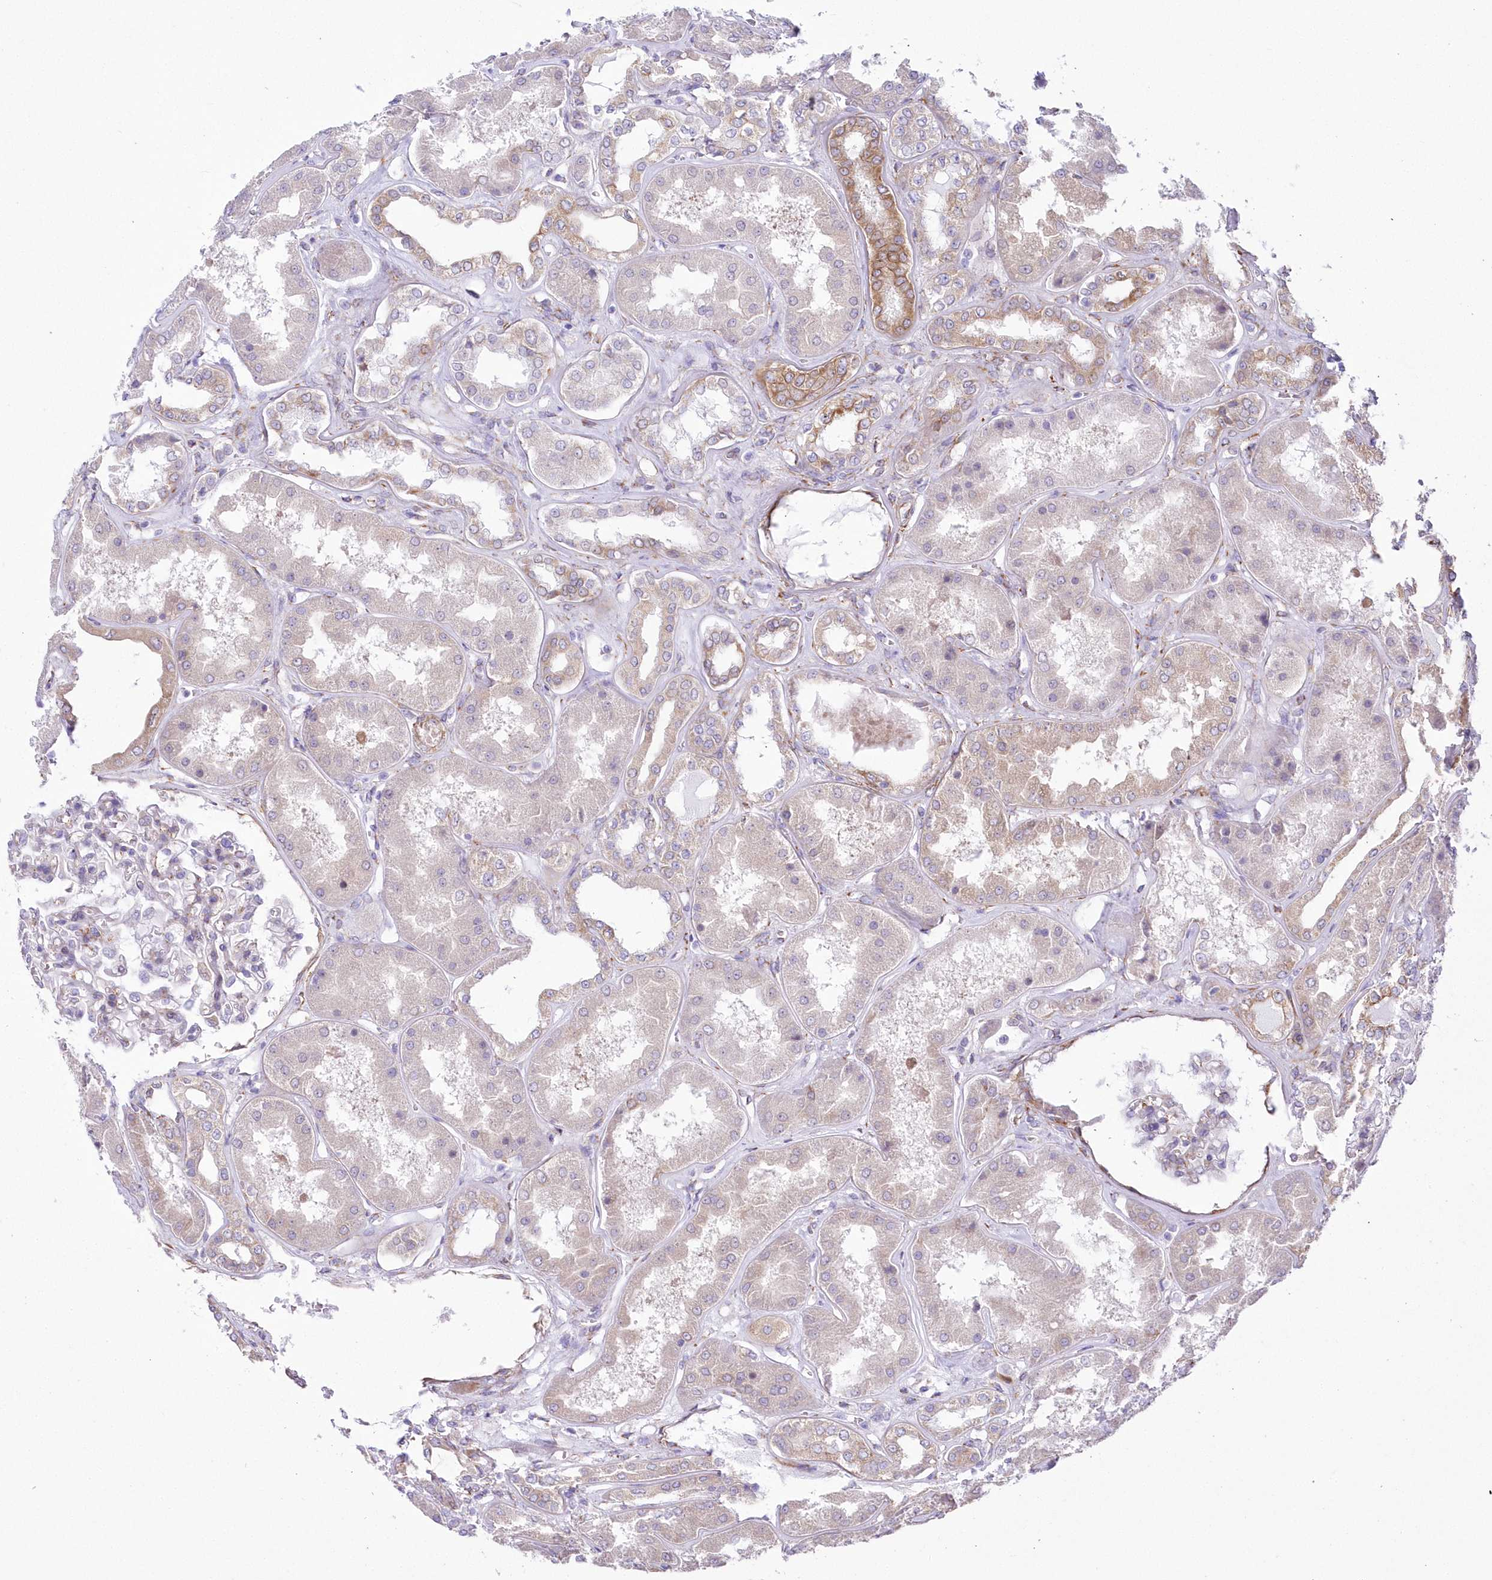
{"staining": {"intensity": "negative", "quantity": "none", "location": "none"}, "tissue": "kidney", "cell_type": "Cells in glomeruli", "image_type": "normal", "snomed": [{"axis": "morphology", "description": "Normal tissue, NOS"}, {"axis": "topography", "description": "Kidney"}], "caption": "Immunohistochemistry image of unremarkable human kidney stained for a protein (brown), which demonstrates no positivity in cells in glomeruli.", "gene": "YTHDC2", "patient": {"sex": "female", "age": 56}}